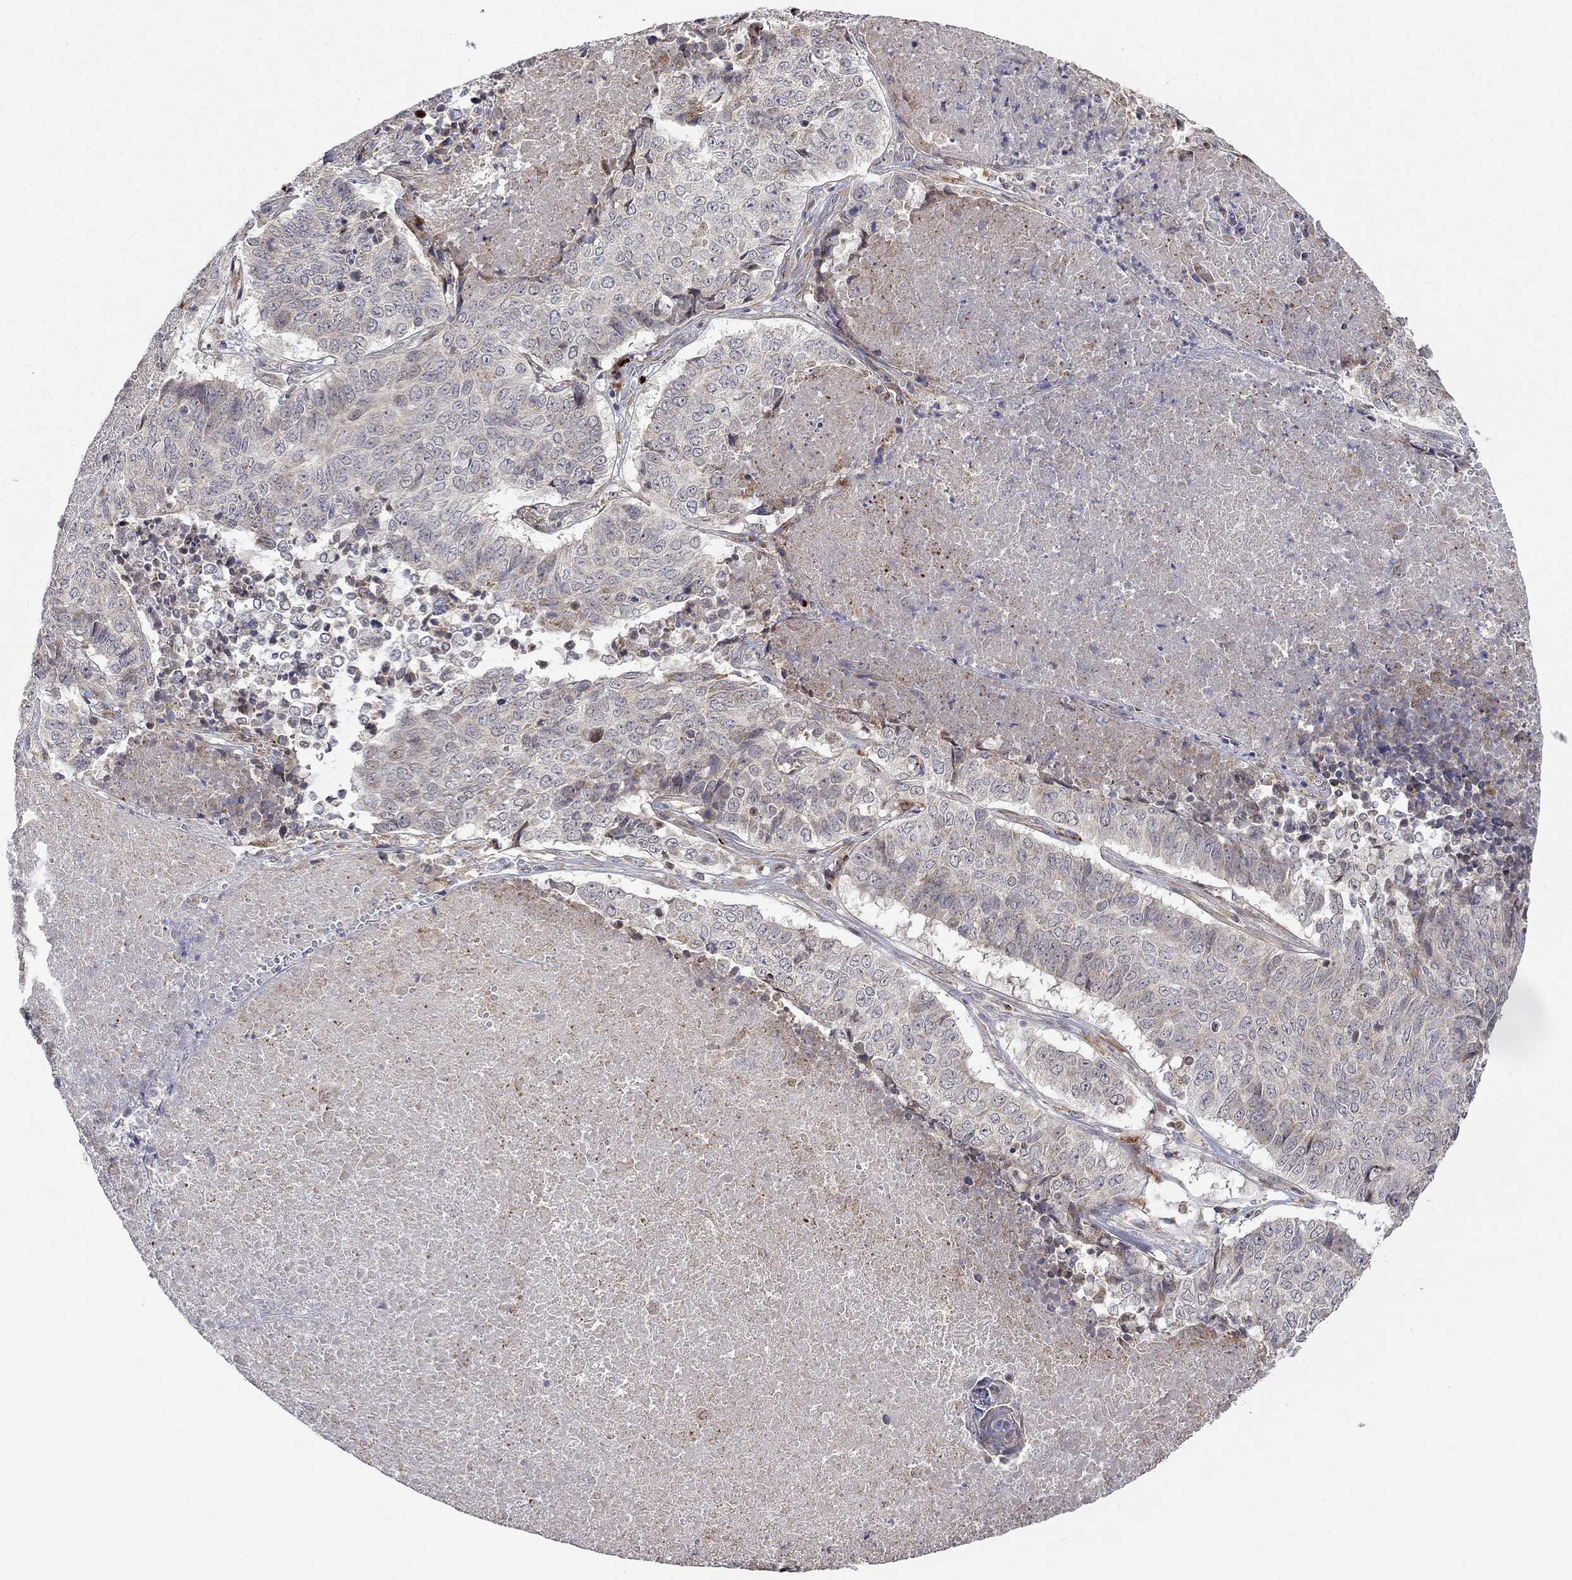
{"staining": {"intensity": "weak", "quantity": "<25%", "location": "cytoplasmic/membranous"}, "tissue": "lung cancer", "cell_type": "Tumor cells", "image_type": "cancer", "snomed": [{"axis": "morphology", "description": "Squamous cell carcinoma, NOS"}, {"axis": "topography", "description": "Lung"}], "caption": "Image shows no significant protein positivity in tumor cells of squamous cell carcinoma (lung).", "gene": "IDS", "patient": {"sex": "male", "age": 64}}